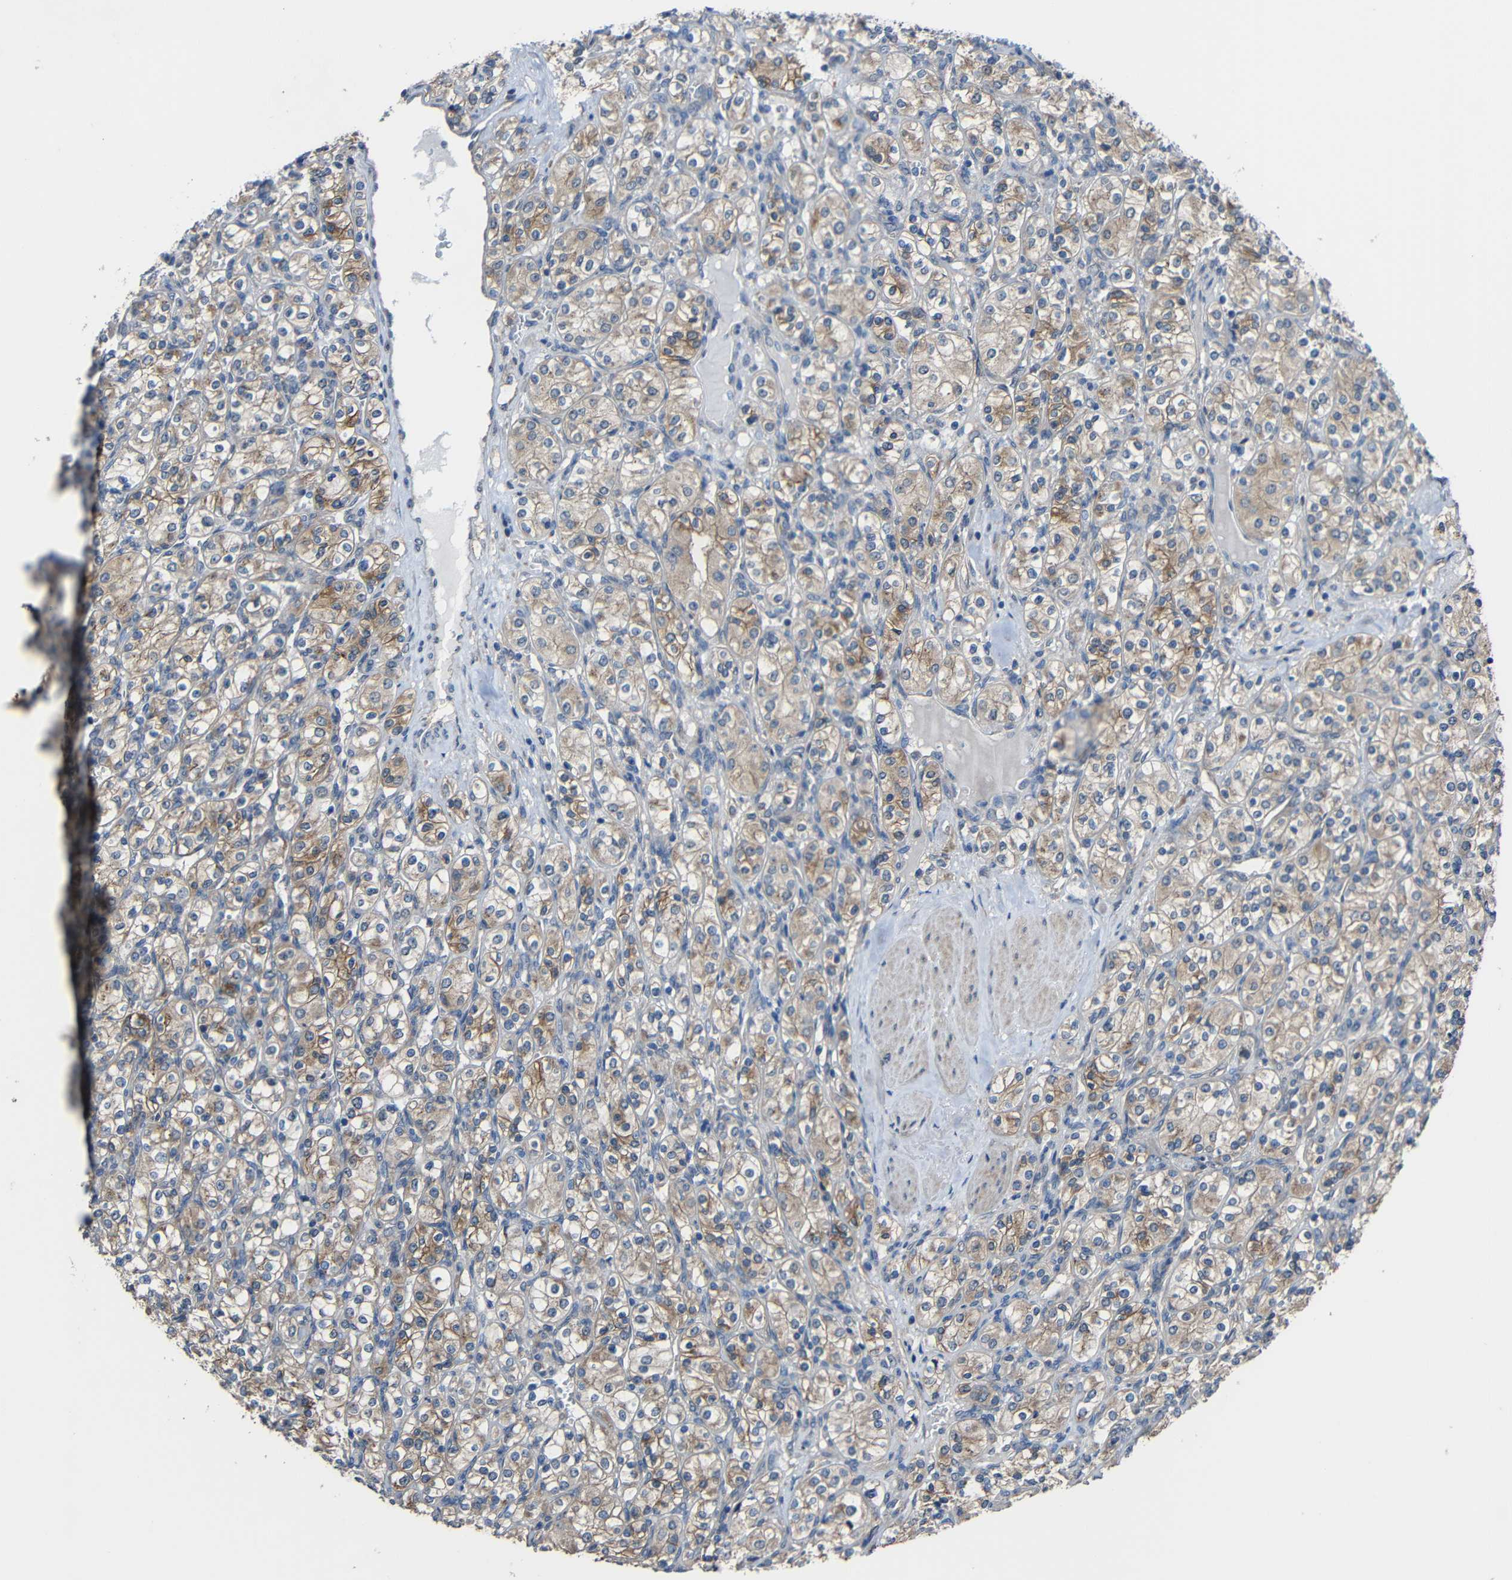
{"staining": {"intensity": "moderate", "quantity": ">75%", "location": "cytoplasmic/membranous"}, "tissue": "renal cancer", "cell_type": "Tumor cells", "image_type": "cancer", "snomed": [{"axis": "morphology", "description": "Adenocarcinoma, NOS"}, {"axis": "topography", "description": "Kidney"}], "caption": "Protein expression analysis of human renal adenocarcinoma reveals moderate cytoplasmic/membranous positivity in about >75% of tumor cells.", "gene": "CHST9", "patient": {"sex": "male", "age": 77}}